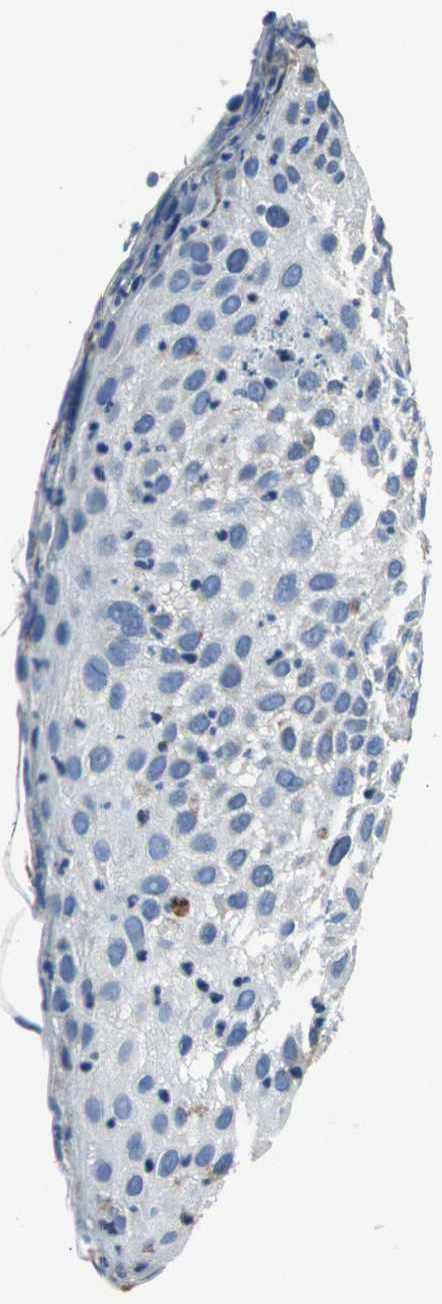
{"staining": {"intensity": "weak", "quantity": "25%-75%", "location": "cytoplasmic/membranous"}, "tissue": "skin cancer", "cell_type": "Tumor cells", "image_type": "cancer", "snomed": [{"axis": "morphology", "description": "Squamous cell carcinoma, NOS"}, {"axis": "topography", "description": "Skin"}], "caption": "Immunohistochemical staining of human skin cancer (squamous cell carcinoma) exhibits weak cytoplasmic/membranous protein staining in approximately 25%-75% of tumor cells.", "gene": "IFI6", "patient": {"sex": "male", "age": 87}}